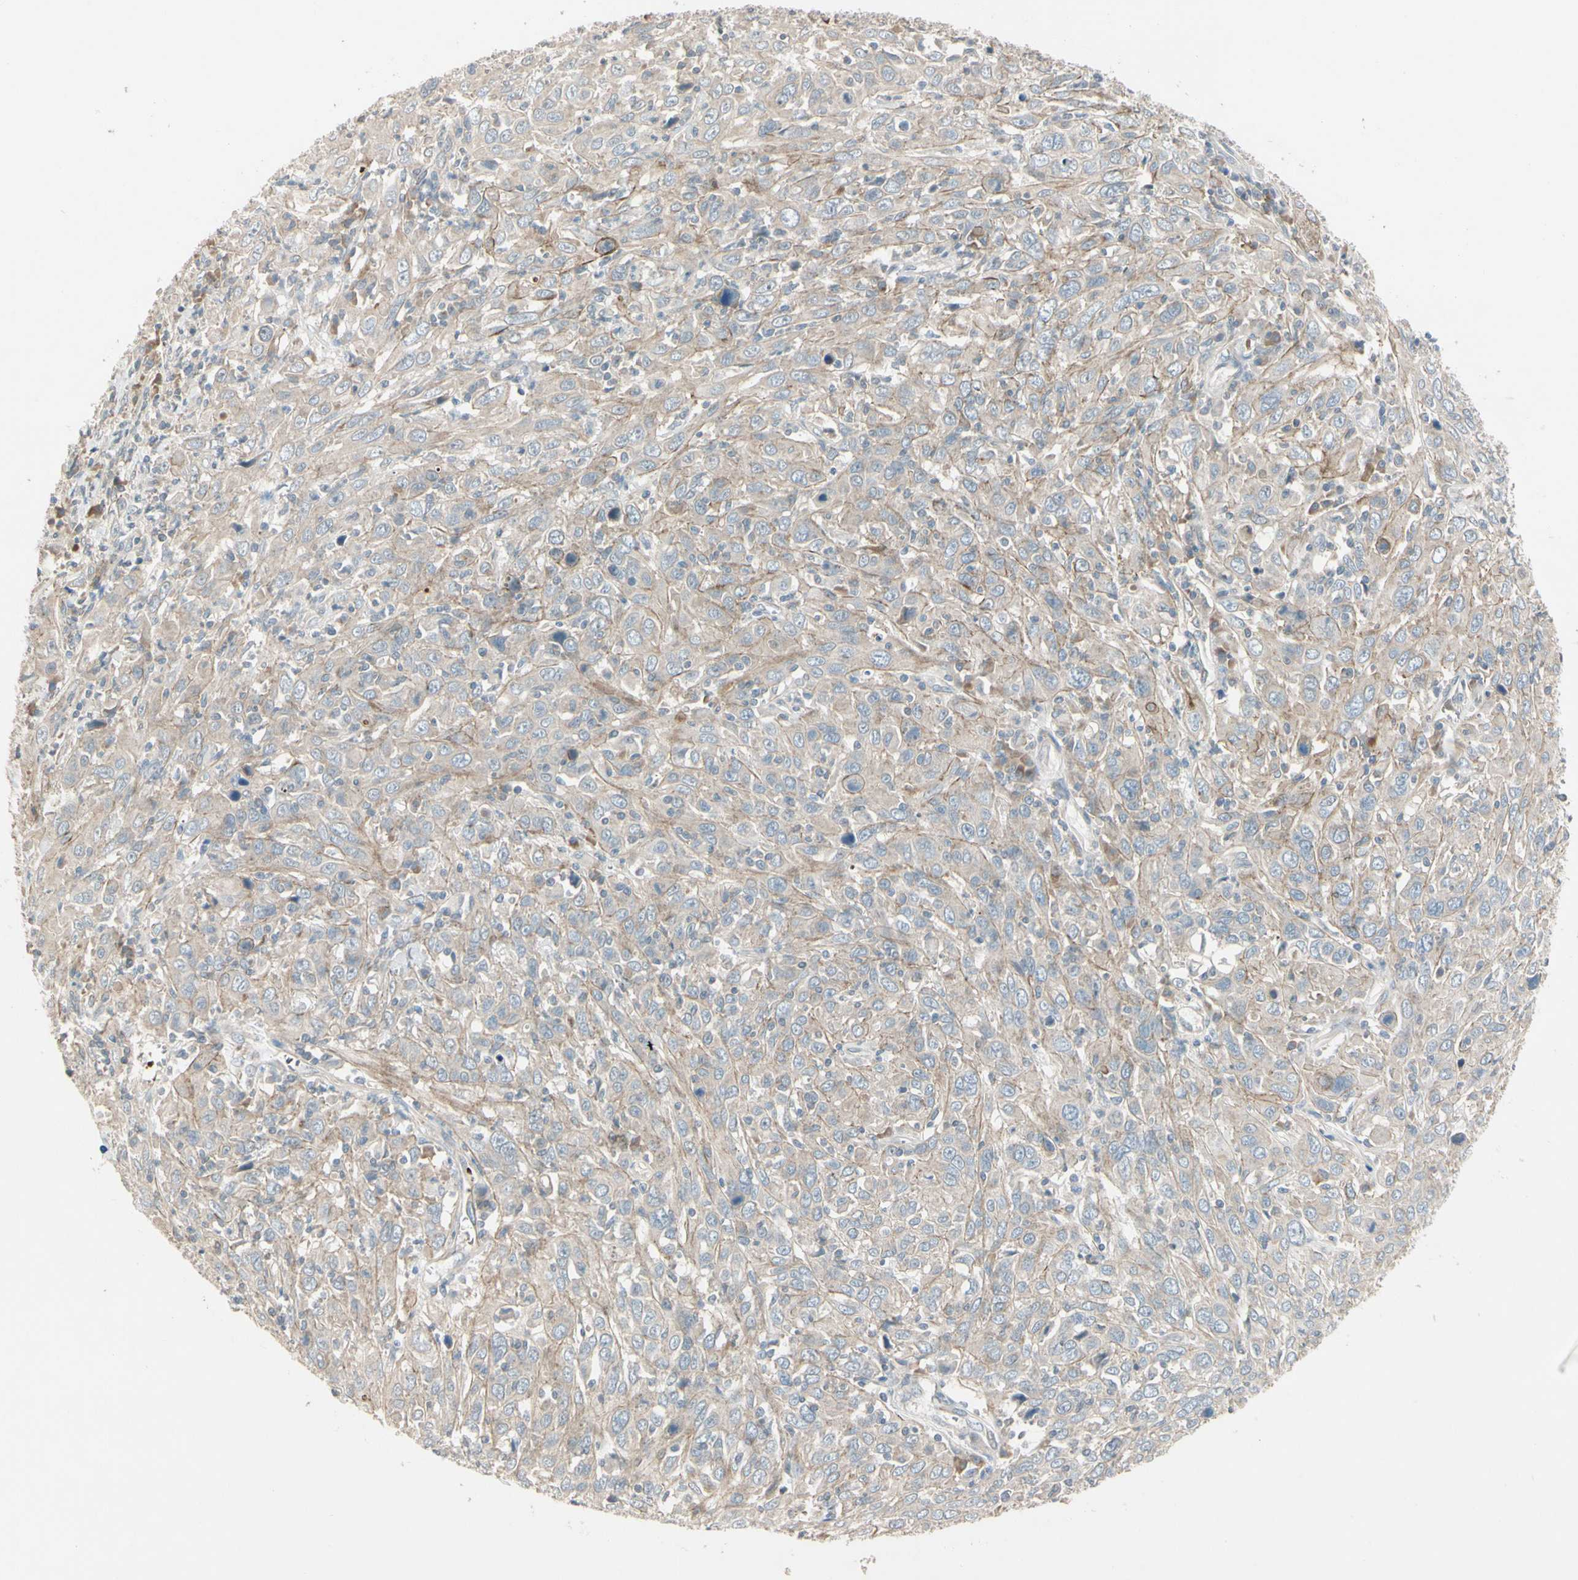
{"staining": {"intensity": "weak", "quantity": "25%-75%", "location": "cytoplasmic/membranous"}, "tissue": "cervical cancer", "cell_type": "Tumor cells", "image_type": "cancer", "snomed": [{"axis": "morphology", "description": "Squamous cell carcinoma, NOS"}, {"axis": "topography", "description": "Cervix"}], "caption": "Tumor cells display low levels of weak cytoplasmic/membranous staining in approximately 25%-75% of cells in cervical squamous cell carcinoma. (IHC, brightfield microscopy, high magnification).", "gene": "PPP3CB", "patient": {"sex": "female", "age": 46}}